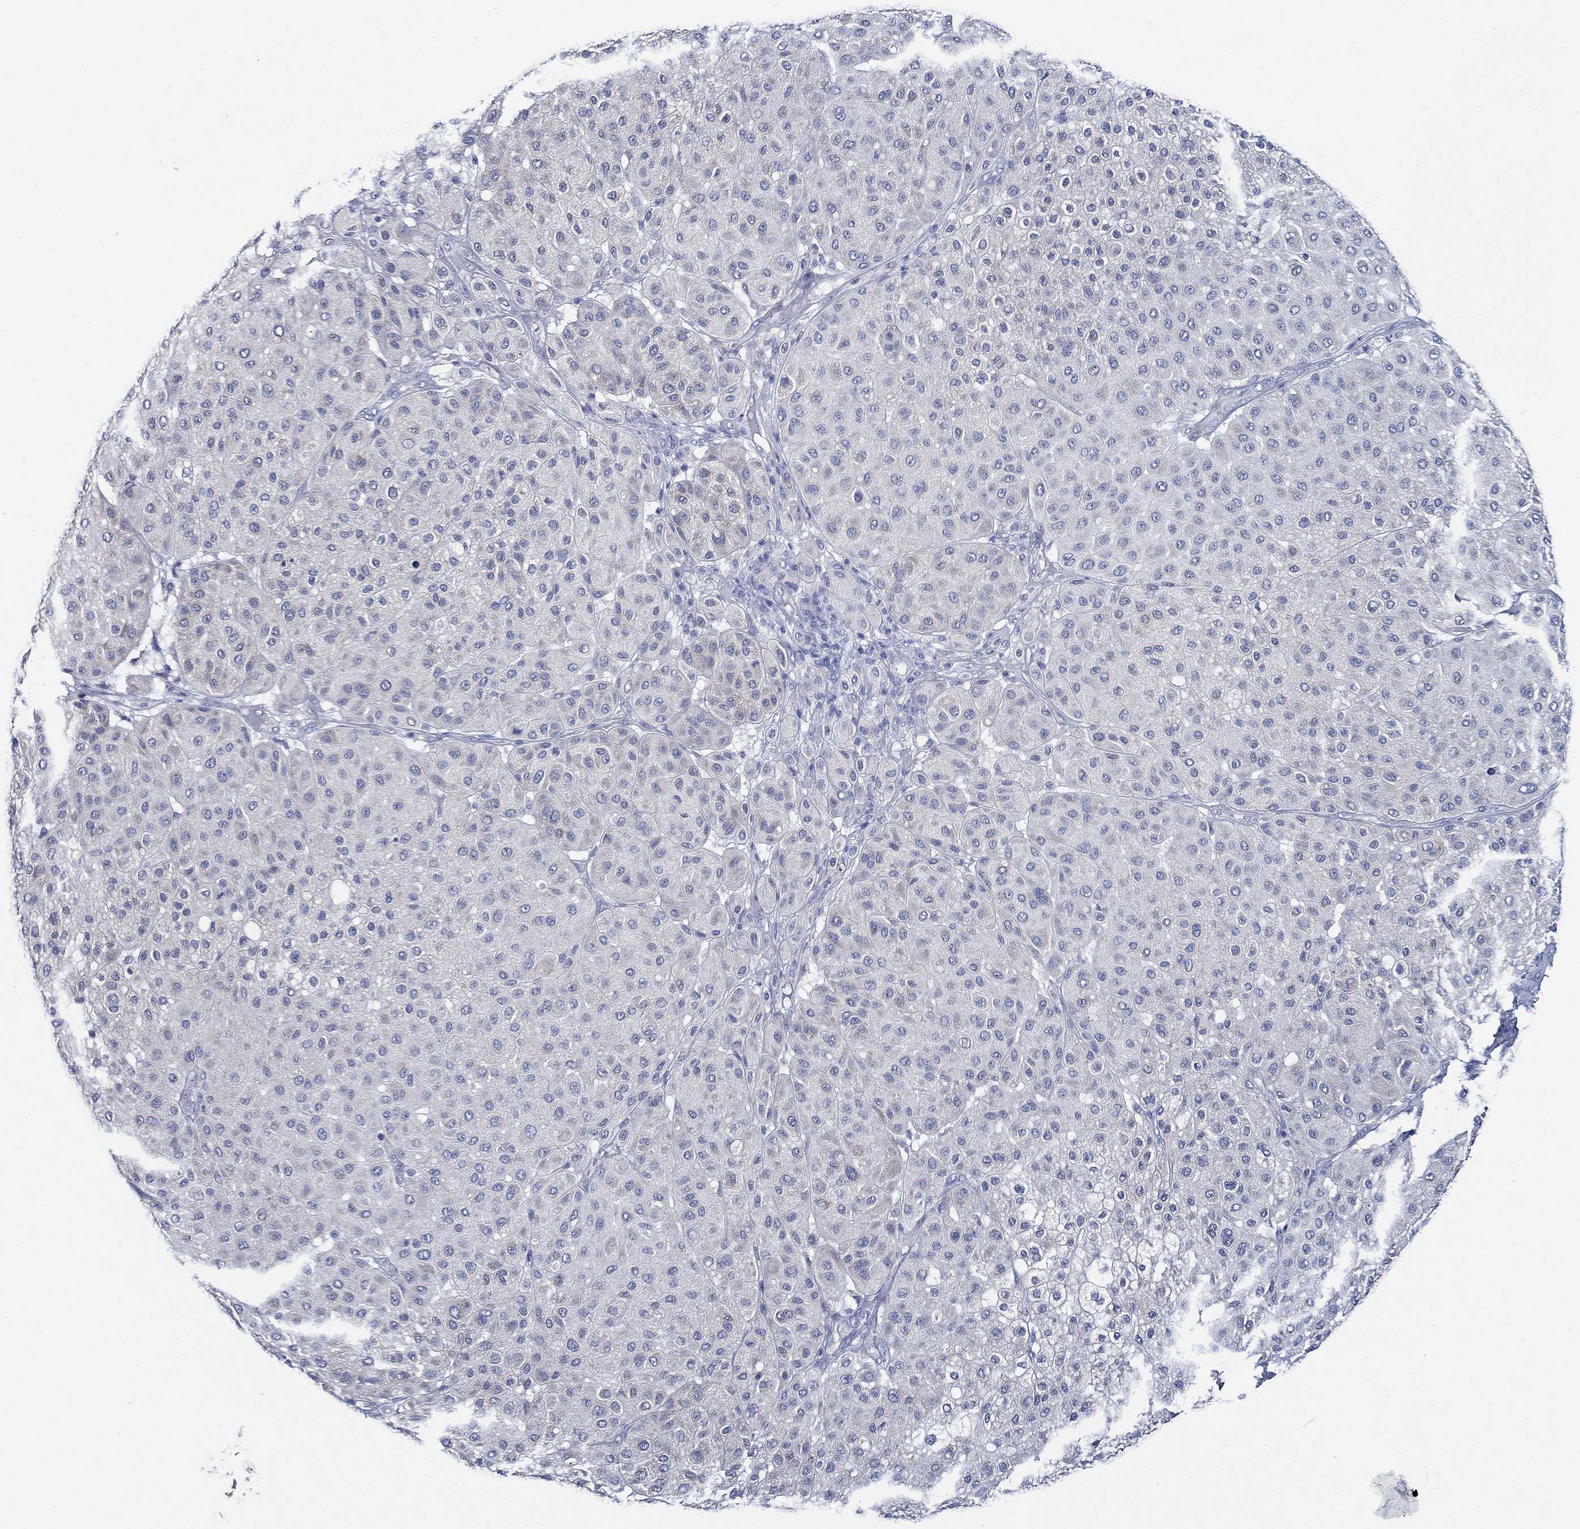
{"staining": {"intensity": "negative", "quantity": "none", "location": "none"}, "tissue": "melanoma", "cell_type": "Tumor cells", "image_type": "cancer", "snomed": [{"axis": "morphology", "description": "Malignant melanoma, Metastatic site"}, {"axis": "topography", "description": "Smooth muscle"}], "caption": "Immunohistochemical staining of human melanoma shows no significant staining in tumor cells.", "gene": "SKOR1", "patient": {"sex": "male", "age": 41}}